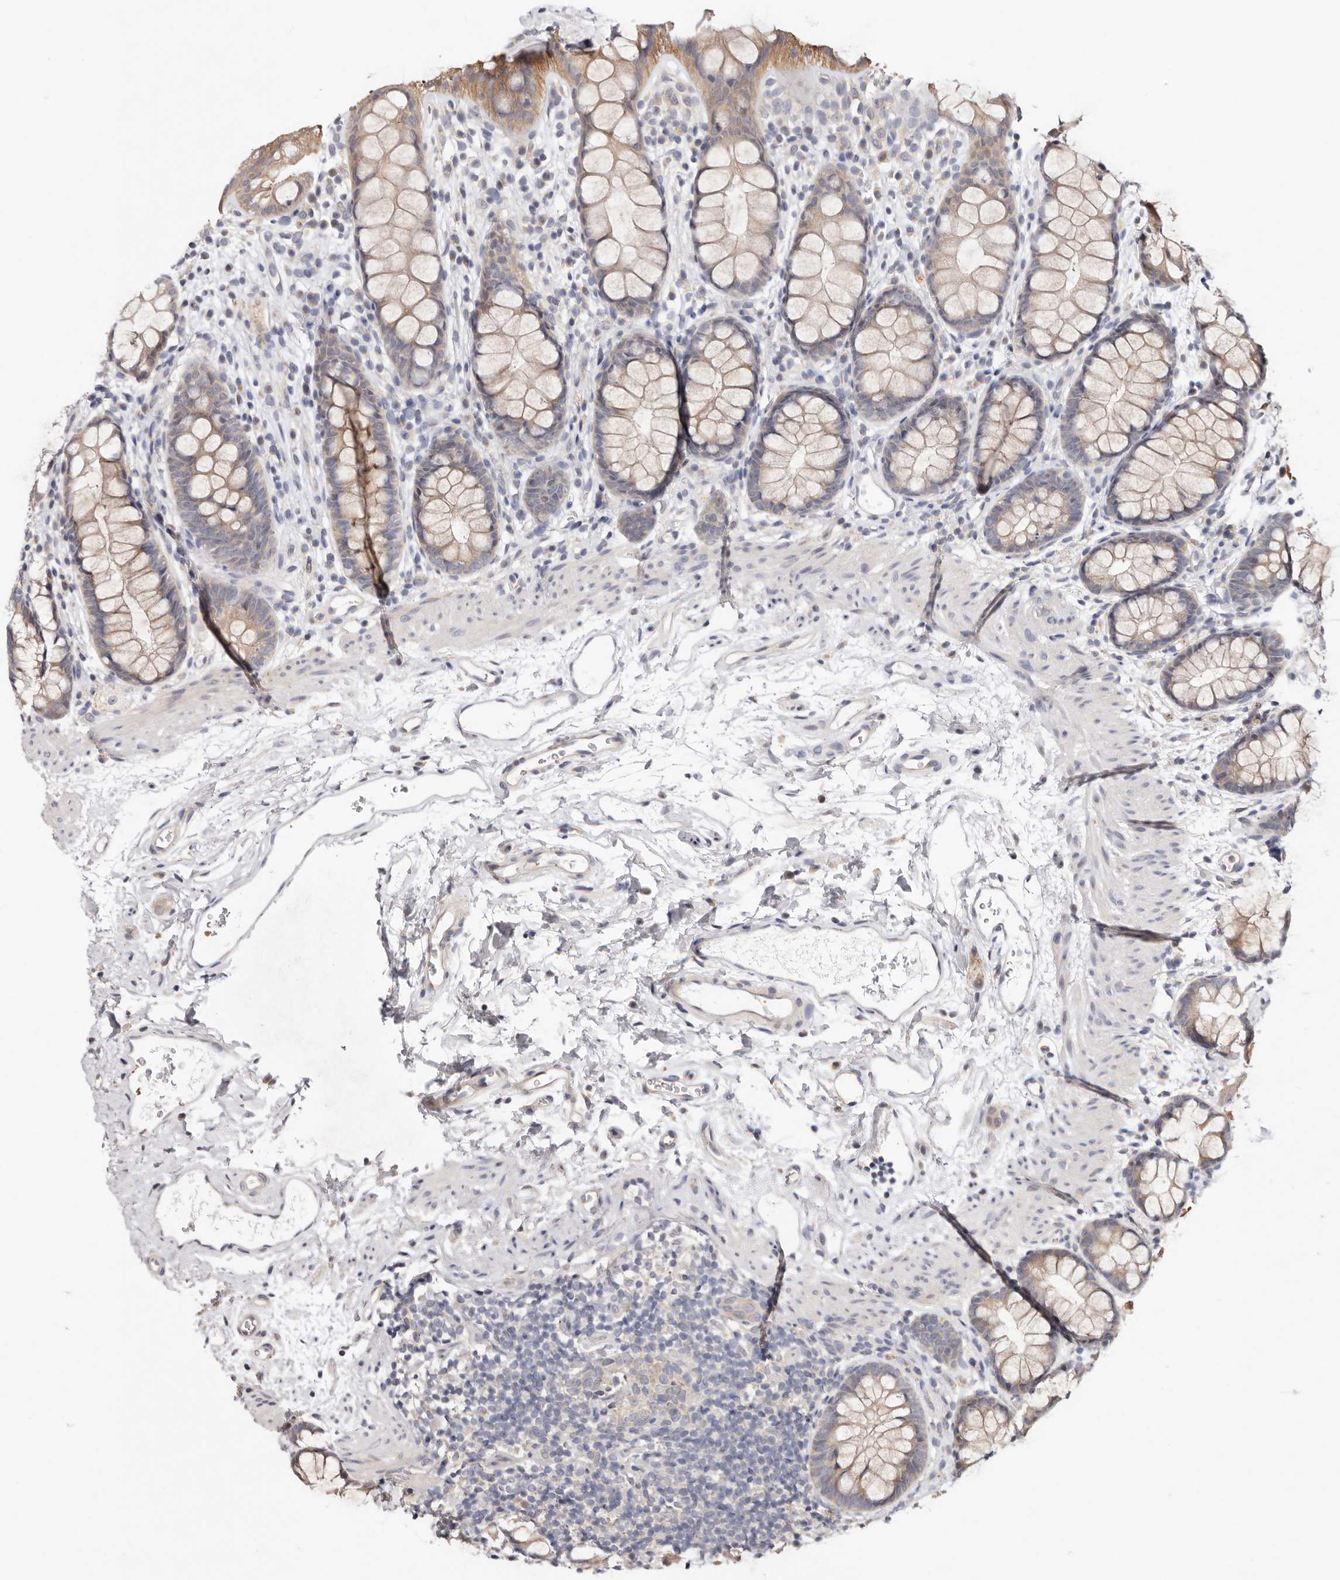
{"staining": {"intensity": "moderate", "quantity": ">75%", "location": "cytoplasmic/membranous"}, "tissue": "rectum", "cell_type": "Glandular cells", "image_type": "normal", "snomed": [{"axis": "morphology", "description": "Normal tissue, NOS"}, {"axis": "topography", "description": "Rectum"}], "caption": "Glandular cells demonstrate moderate cytoplasmic/membranous positivity in approximately >75% of cells in unremarkable rectum. The protein is stained brown, and the nuclei are stained in blue (DAB IHC with brightfield microscopy, high magnification).", "gene": "USP33", "patient": {"sex": "female", "age": 65}}